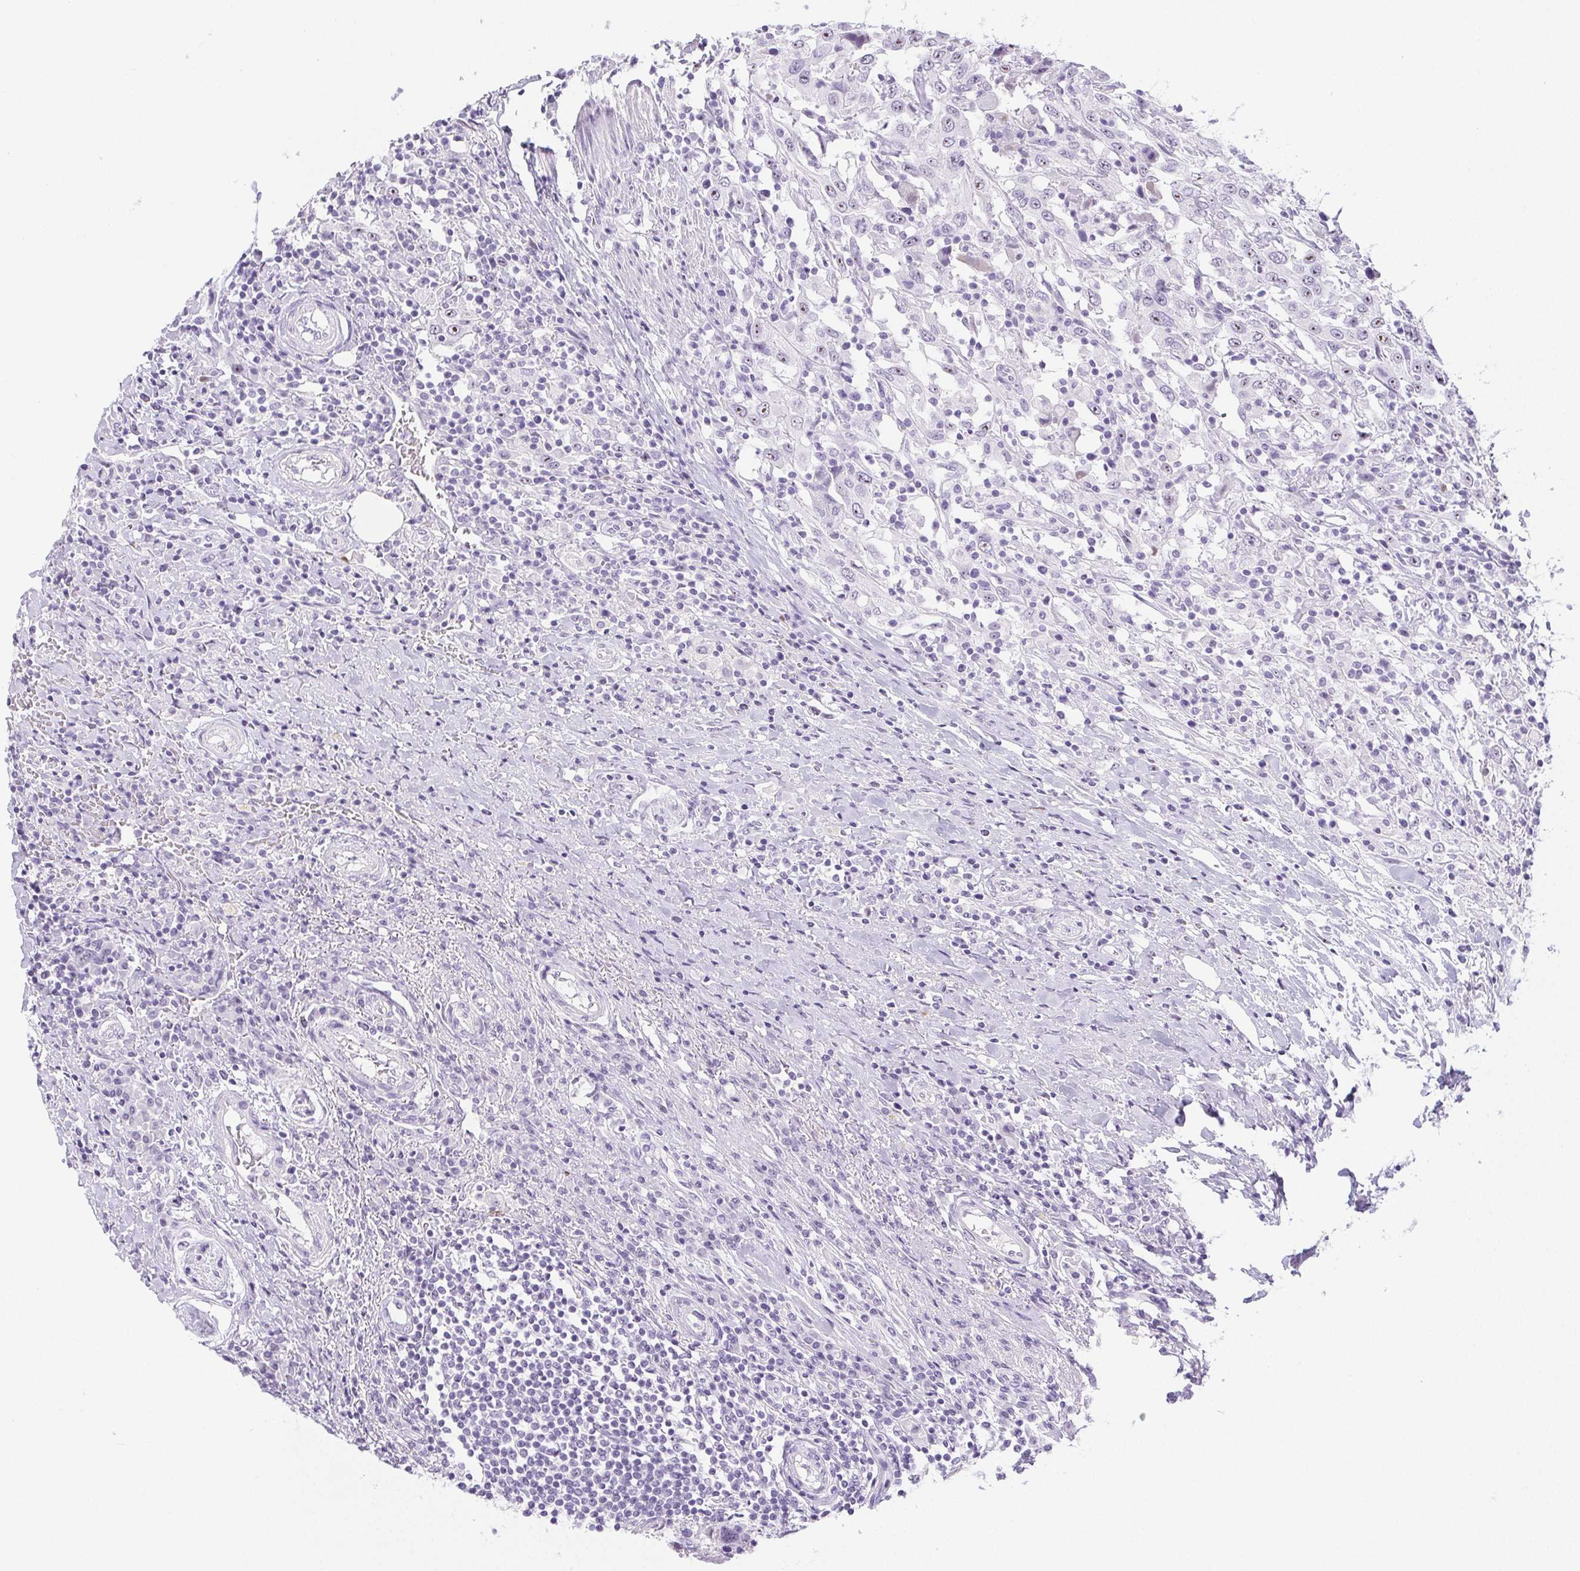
{"staining": {"intensity": "moderate", "quantity": "<25%", "location": "nuclear"}, "tissue": "urothelial cancer", "cell_type": "Tumor cells", "image_type": "cancer", "snomed": [{"axis": "morphology", "description": "Urothelial carcinoma, High grade"}, {"axis": "topography", "description": "Urinary bladder"}], "caption": "Brown immunohistochemical staining in urothelial cancer exhibits moderate nuclear staining in about <25% of tumor cells.", "gene": "ST8SIA3", "patient": {"sex": "male", "age": 61}}